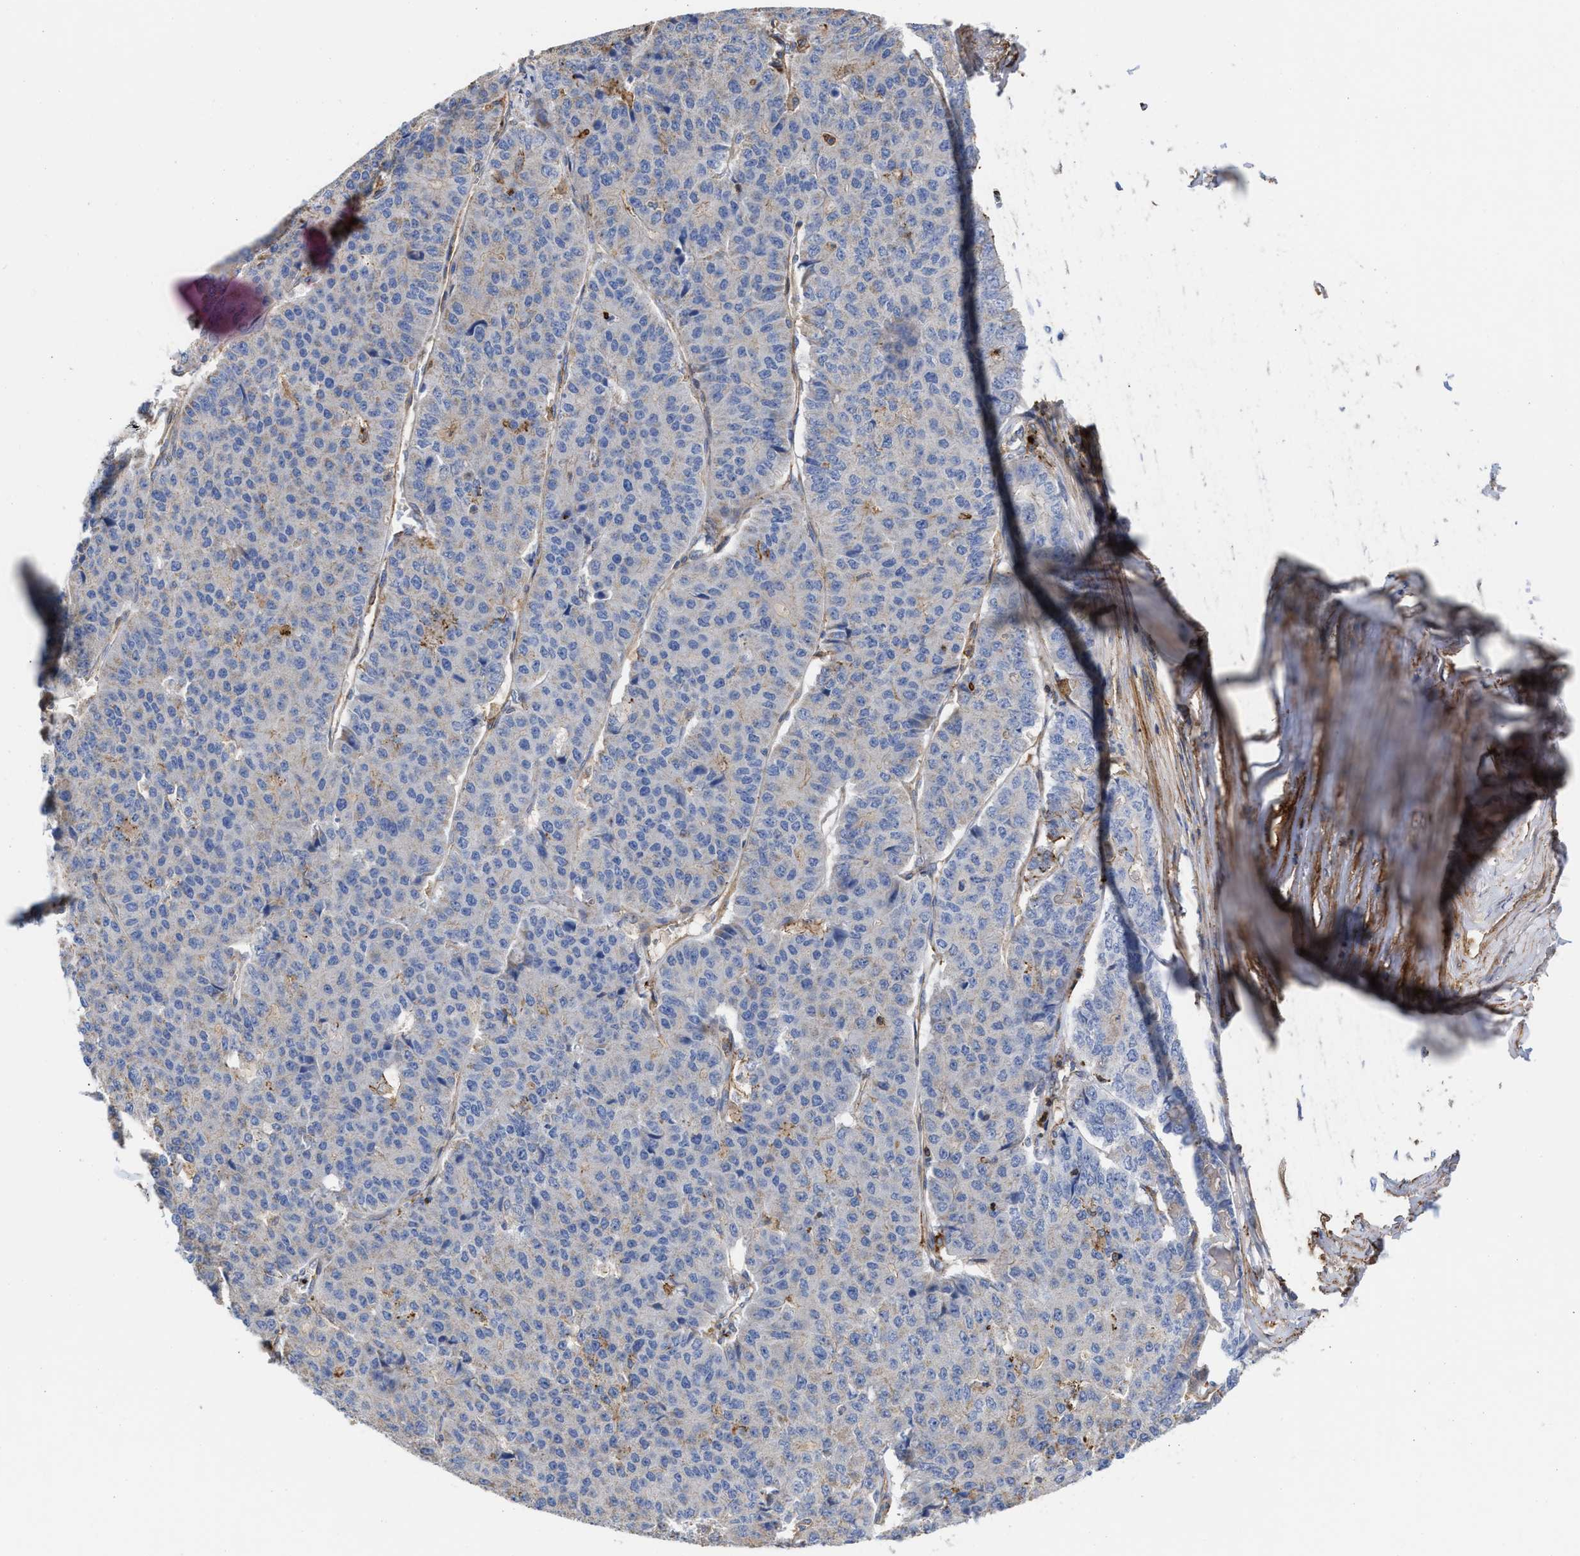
{"staining": {"intensity": "negative", "quantity": "none", "location": "none"}, "tissue": "pancreatic cancer", "cell_type": "Tumor cells", "image_type": "cancer", "snomed": [{"axis": "morphology", "description": "Adenocarcinoma, NOS"}, {"axis": "topography", "description": "Pancreas"}], "caption": "This photomicrograph is of pancreatic cancer stained with IHC to label a protein in brown with the nuclei are counter-stained blue. There is no positivity in tumor cells.", "gene": "HS3ST5", "patient": {"sex": "male", "age": 50}}